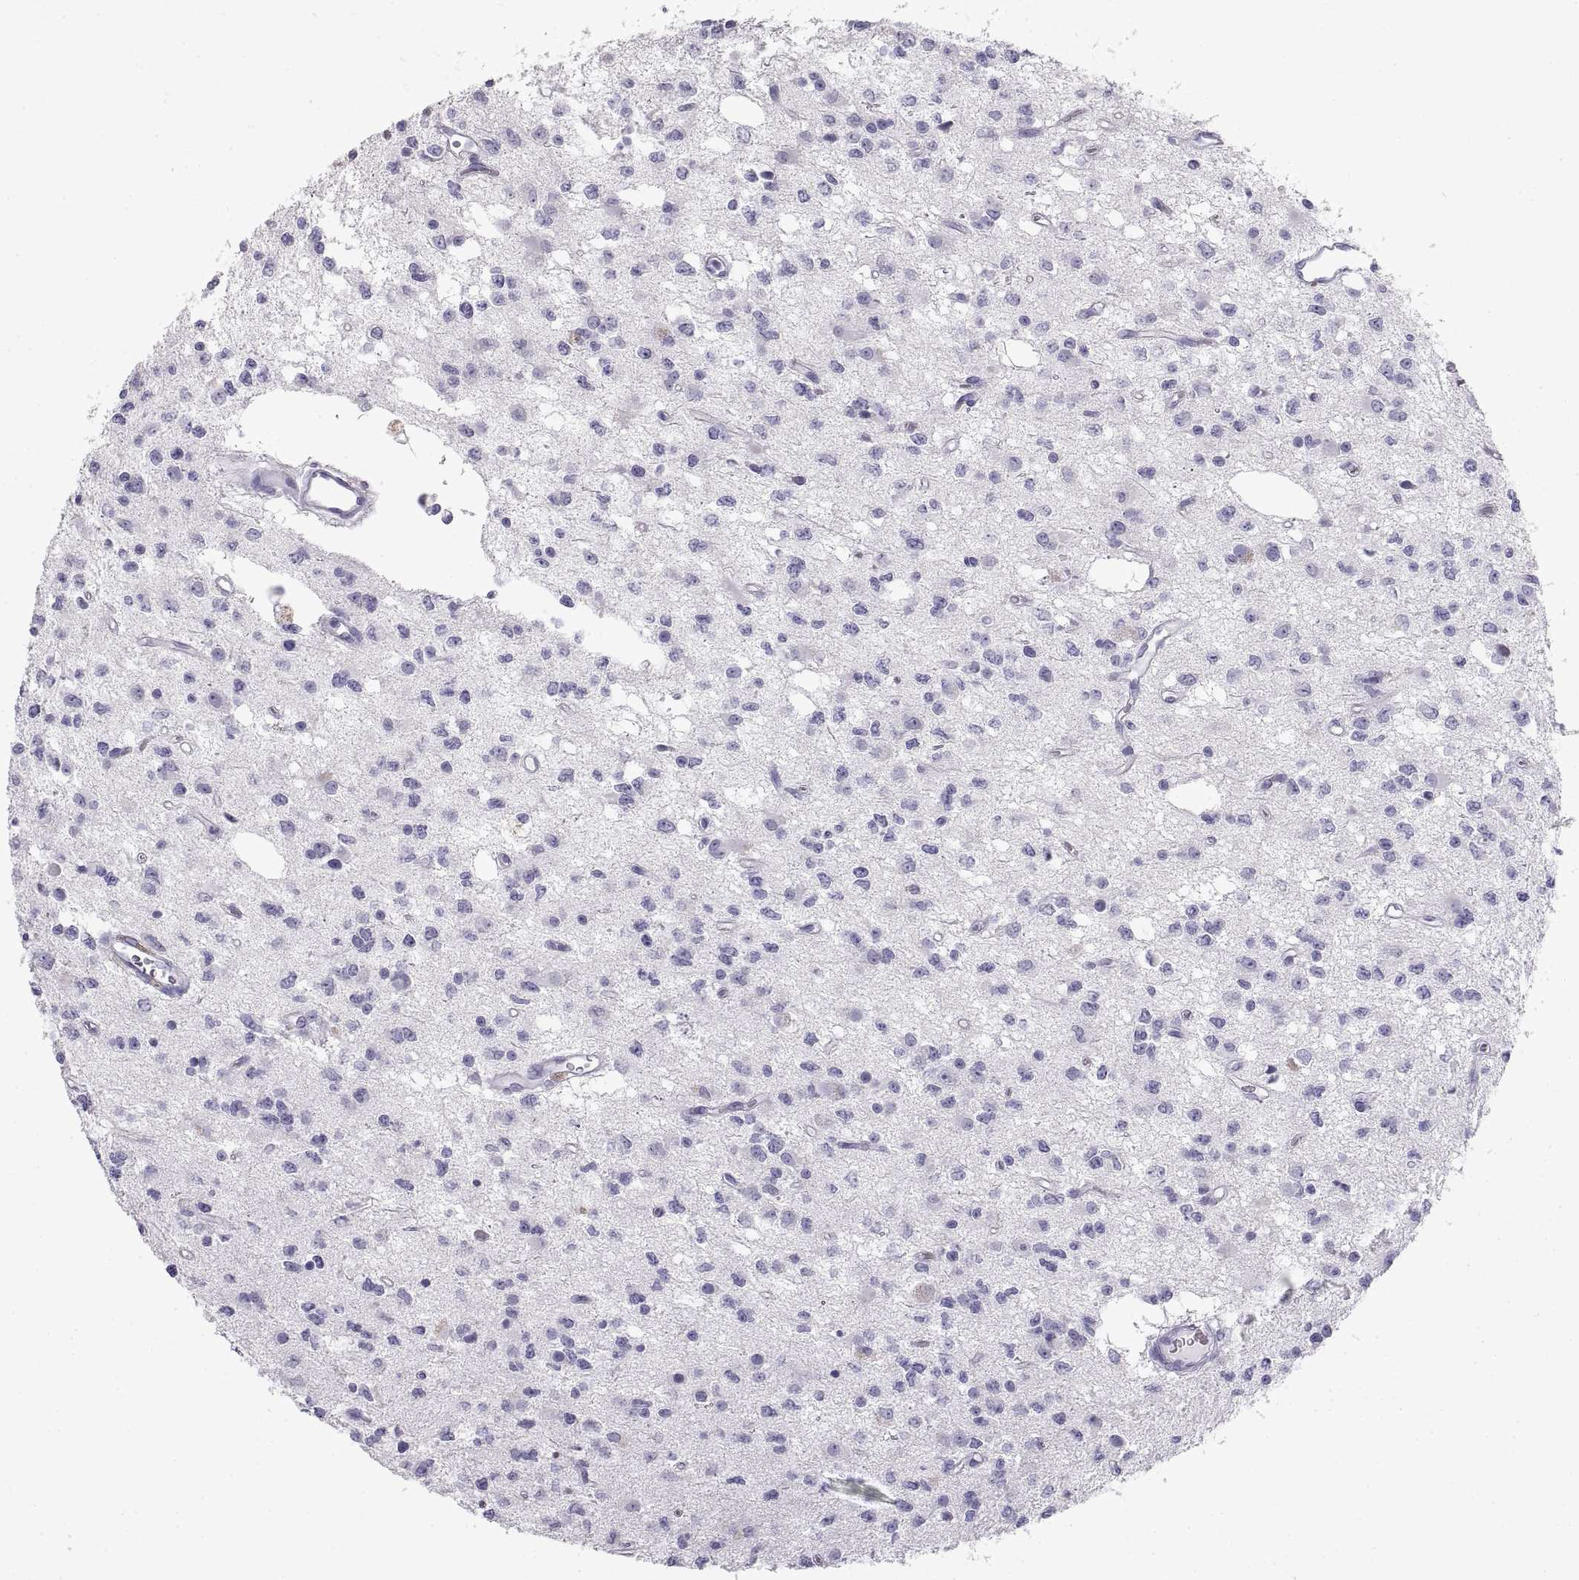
{"staining": {"intensity": "negative", "quantity": "none", "location": "none"}, "tissue": "glioma", "cell_type": "Tumor cells", "image_type": "cancer", "snomed": [{"axis": "morphology", "description": "Glioma, malignant, Low grade"}, {"axis": "topography", "description": "Brain"}], "caption": "Glioma was stained to show a protein in brown. There is no significant expression in tumor cells. Brightfield microscopy of IHC stained with DAB (brown) and hematoxylin (blue), captured at high magnification.", "gene": "RLBP1", "patient": {"sex": "female", "age": 45}}